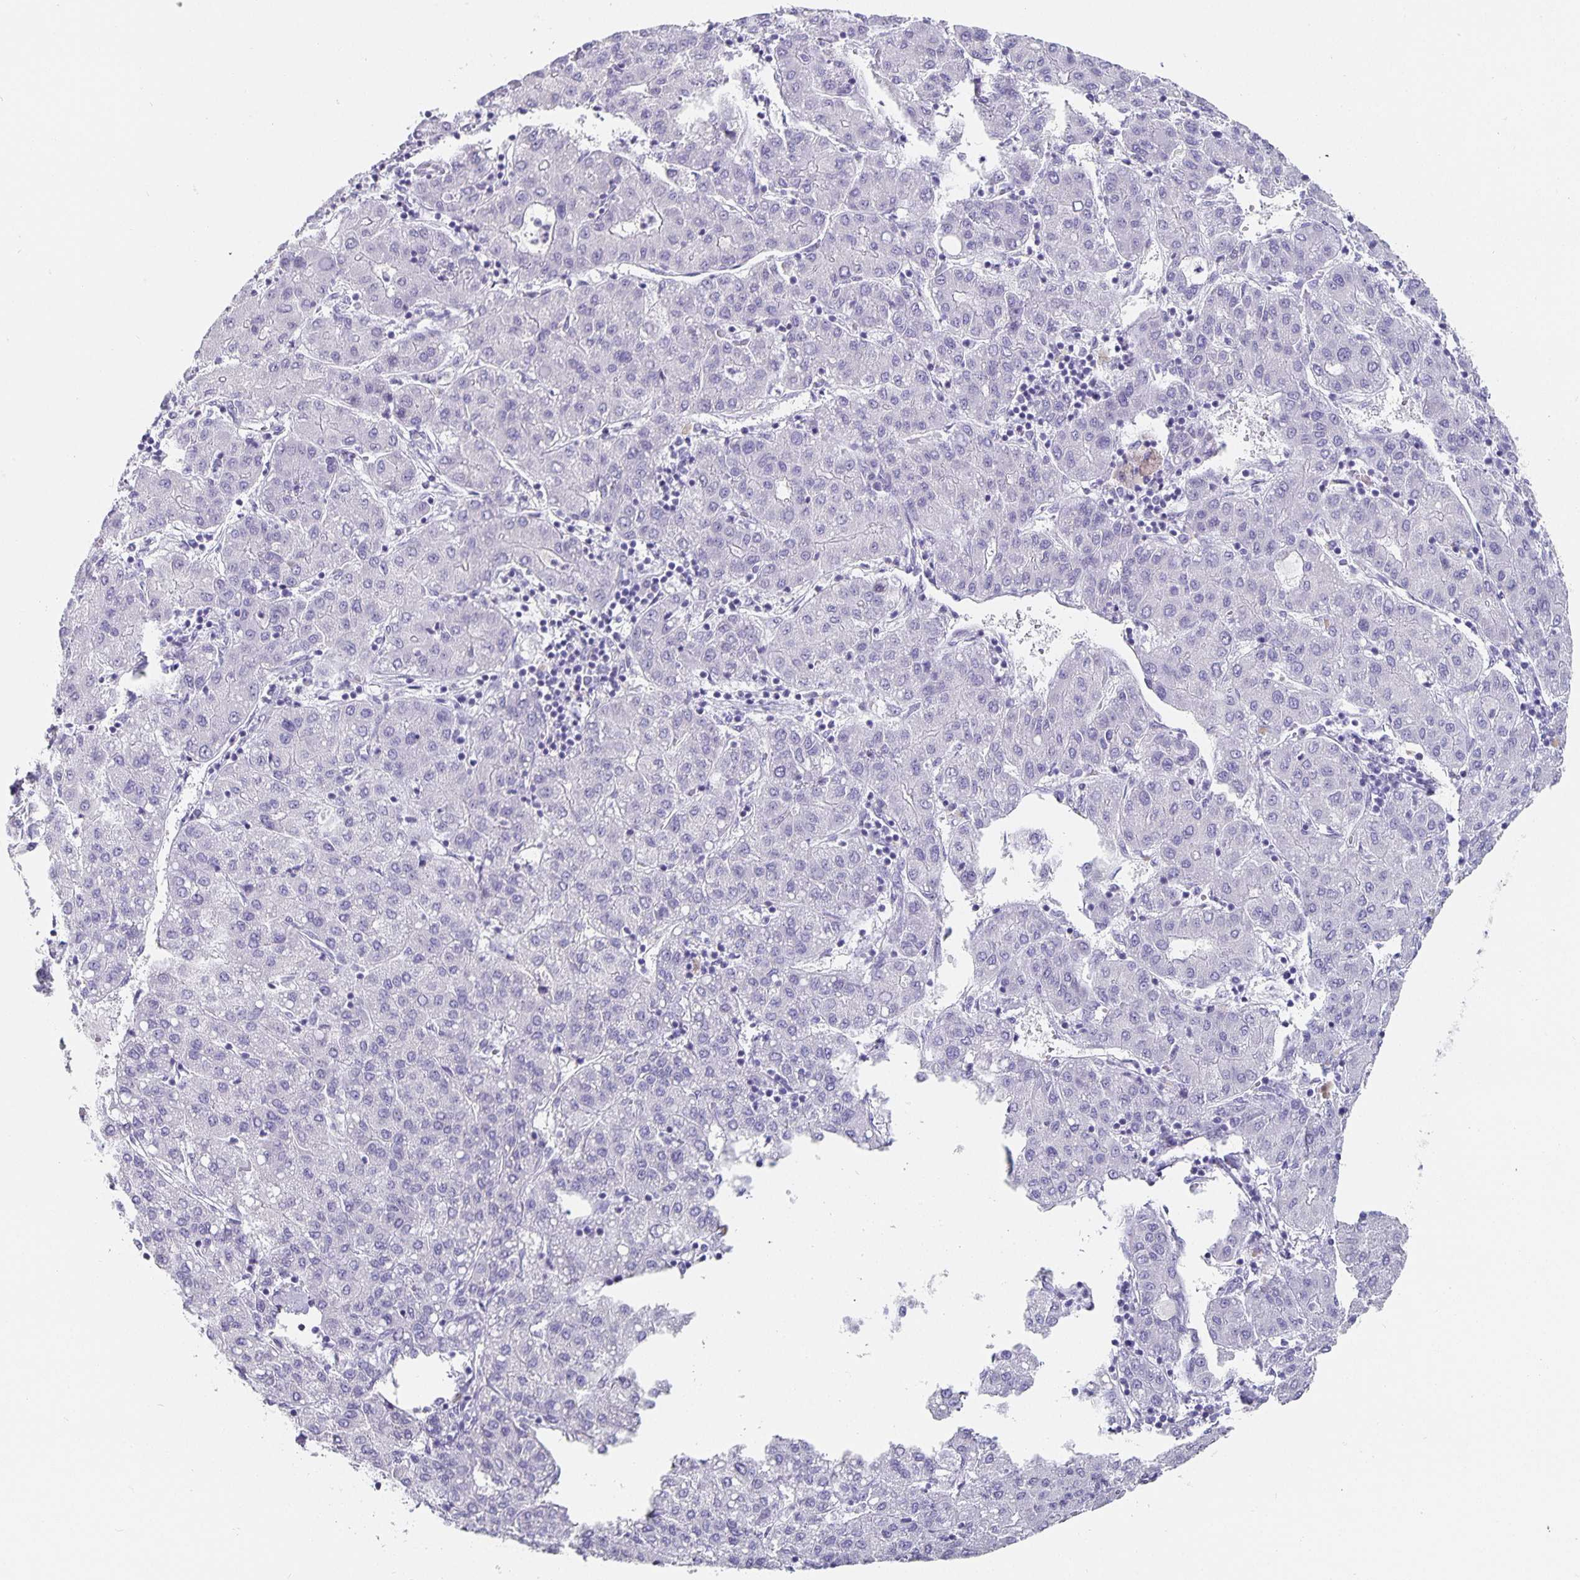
{"staining": {"intensity": "negative", "quantity": "none", "location": "none"}, "tissue": "liver cancer", "cell_type": "Tumor cells", "image_type": "cancer", "snomed": [{"axis": "morphology", "description": "Carcinoma, Hepatocellular, NOS"}, {"axis": "topography", "description": "Liver"}], "caption": "High magnification brightfield microscopy of hepatocellular carcinoma (liver) stained with DAB (3,3'-diaminobenzidine) (brown) and counterstained with hematoxylin (blue): tumor cells show no significant positivity.", "gene": "CHGA", "patient": {"sex": "male", "age": 65}}